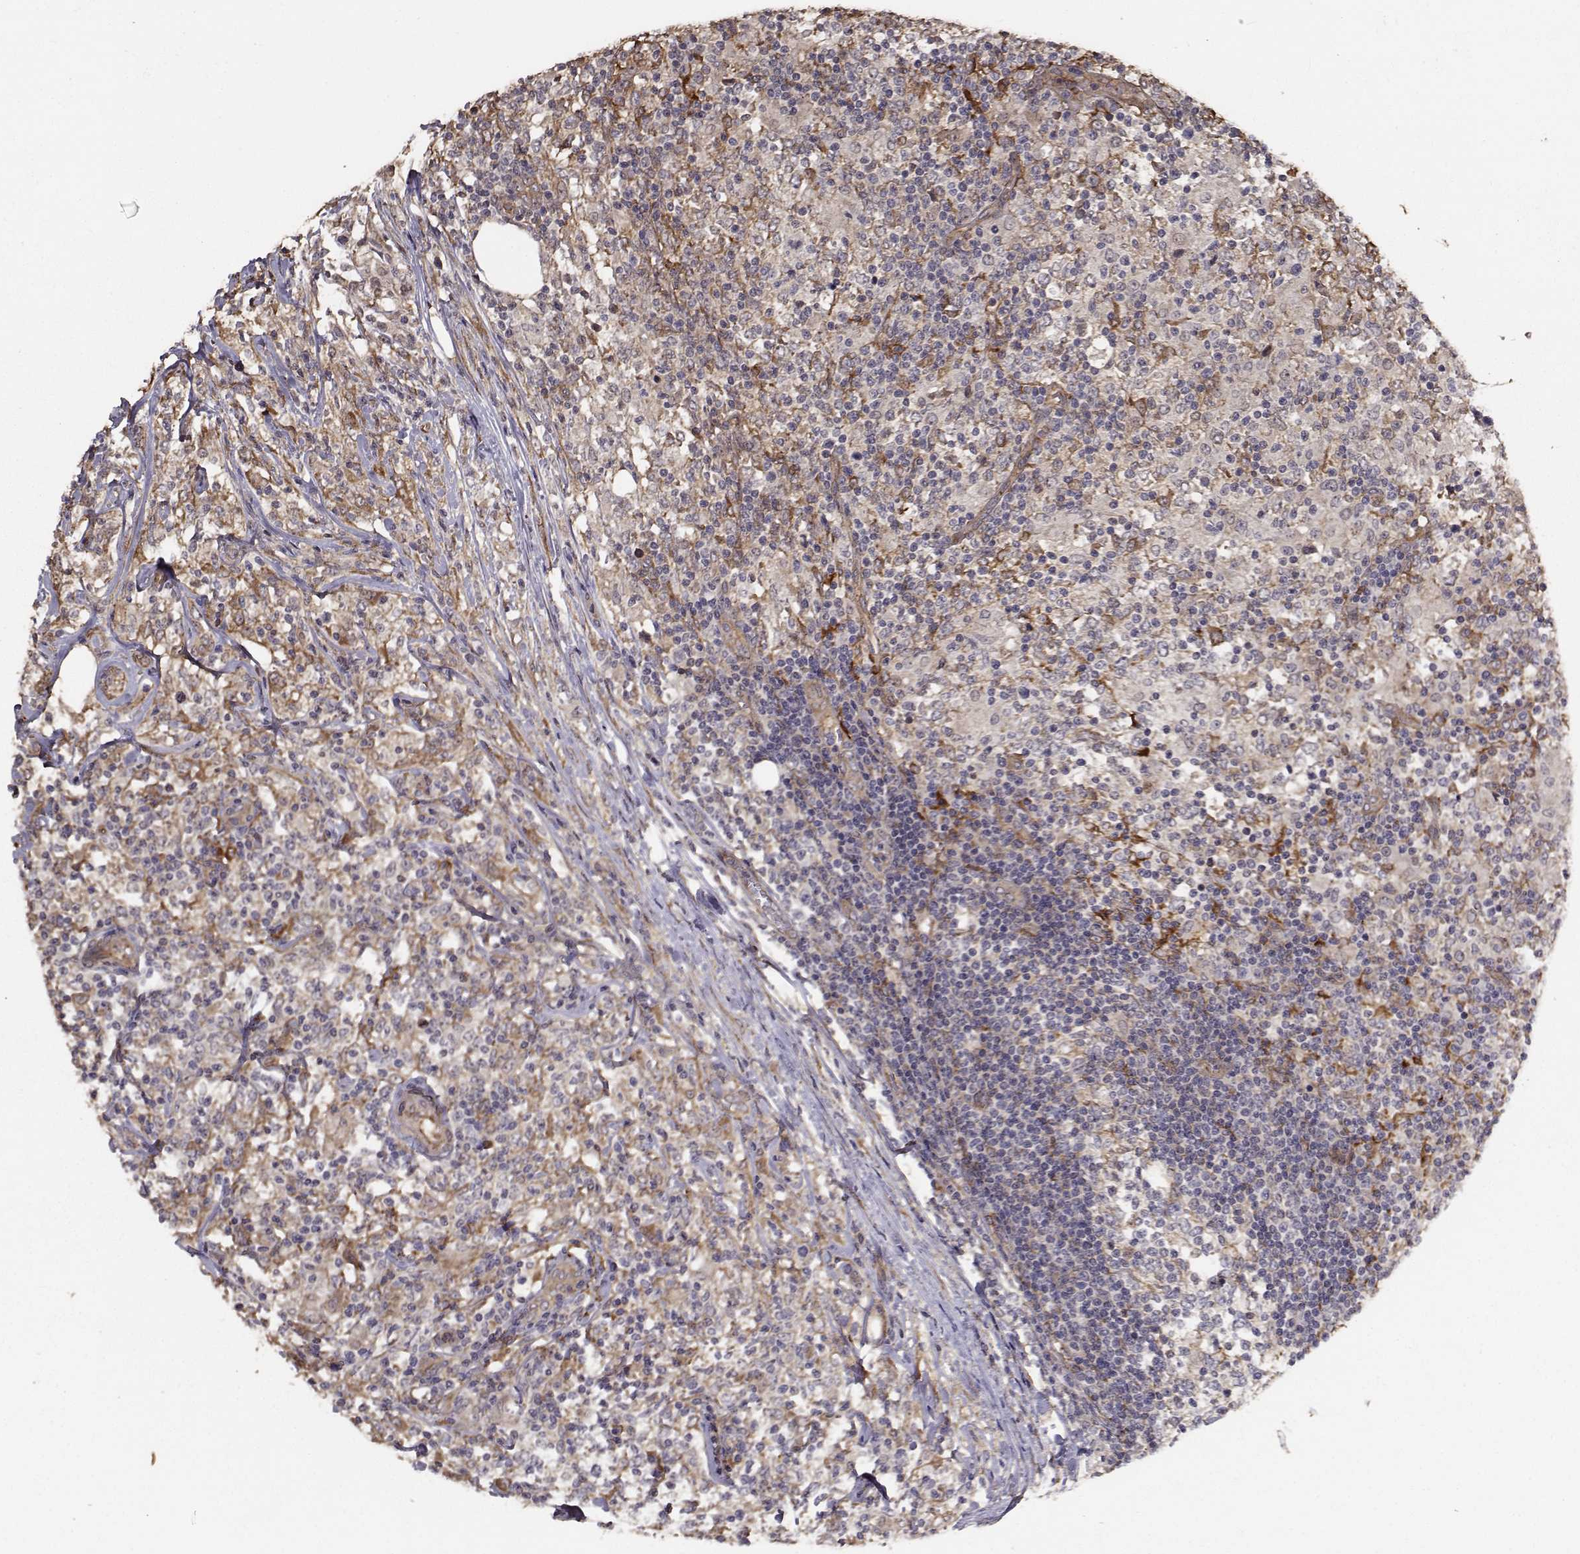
{"staining": {"intensity": "weak", "quantity": ">75%", "location": "cytoplasmic/membranous"}, "tissue": "lymphoma", "cell_type": "Tumor cells", "image_type": "cancer", "snomed": [{"axis": "morphology", "description": "Malignant lymphoma, non-Hodgkin's type, High grade"}, {"axis": "topography", "description": "Lymph node"}], "caption": "A photomicrograph of high-grade malignant lymphoma, non-Hodgkin's type stained for a protein reveals weak cytoplasmic/membranous brown staining in tumor cells. (brown staining indicates protein expression, while blue staining denotes nuclei).", "gene": "TRIP10", "patient": {"sex": "female", "age": 84}}